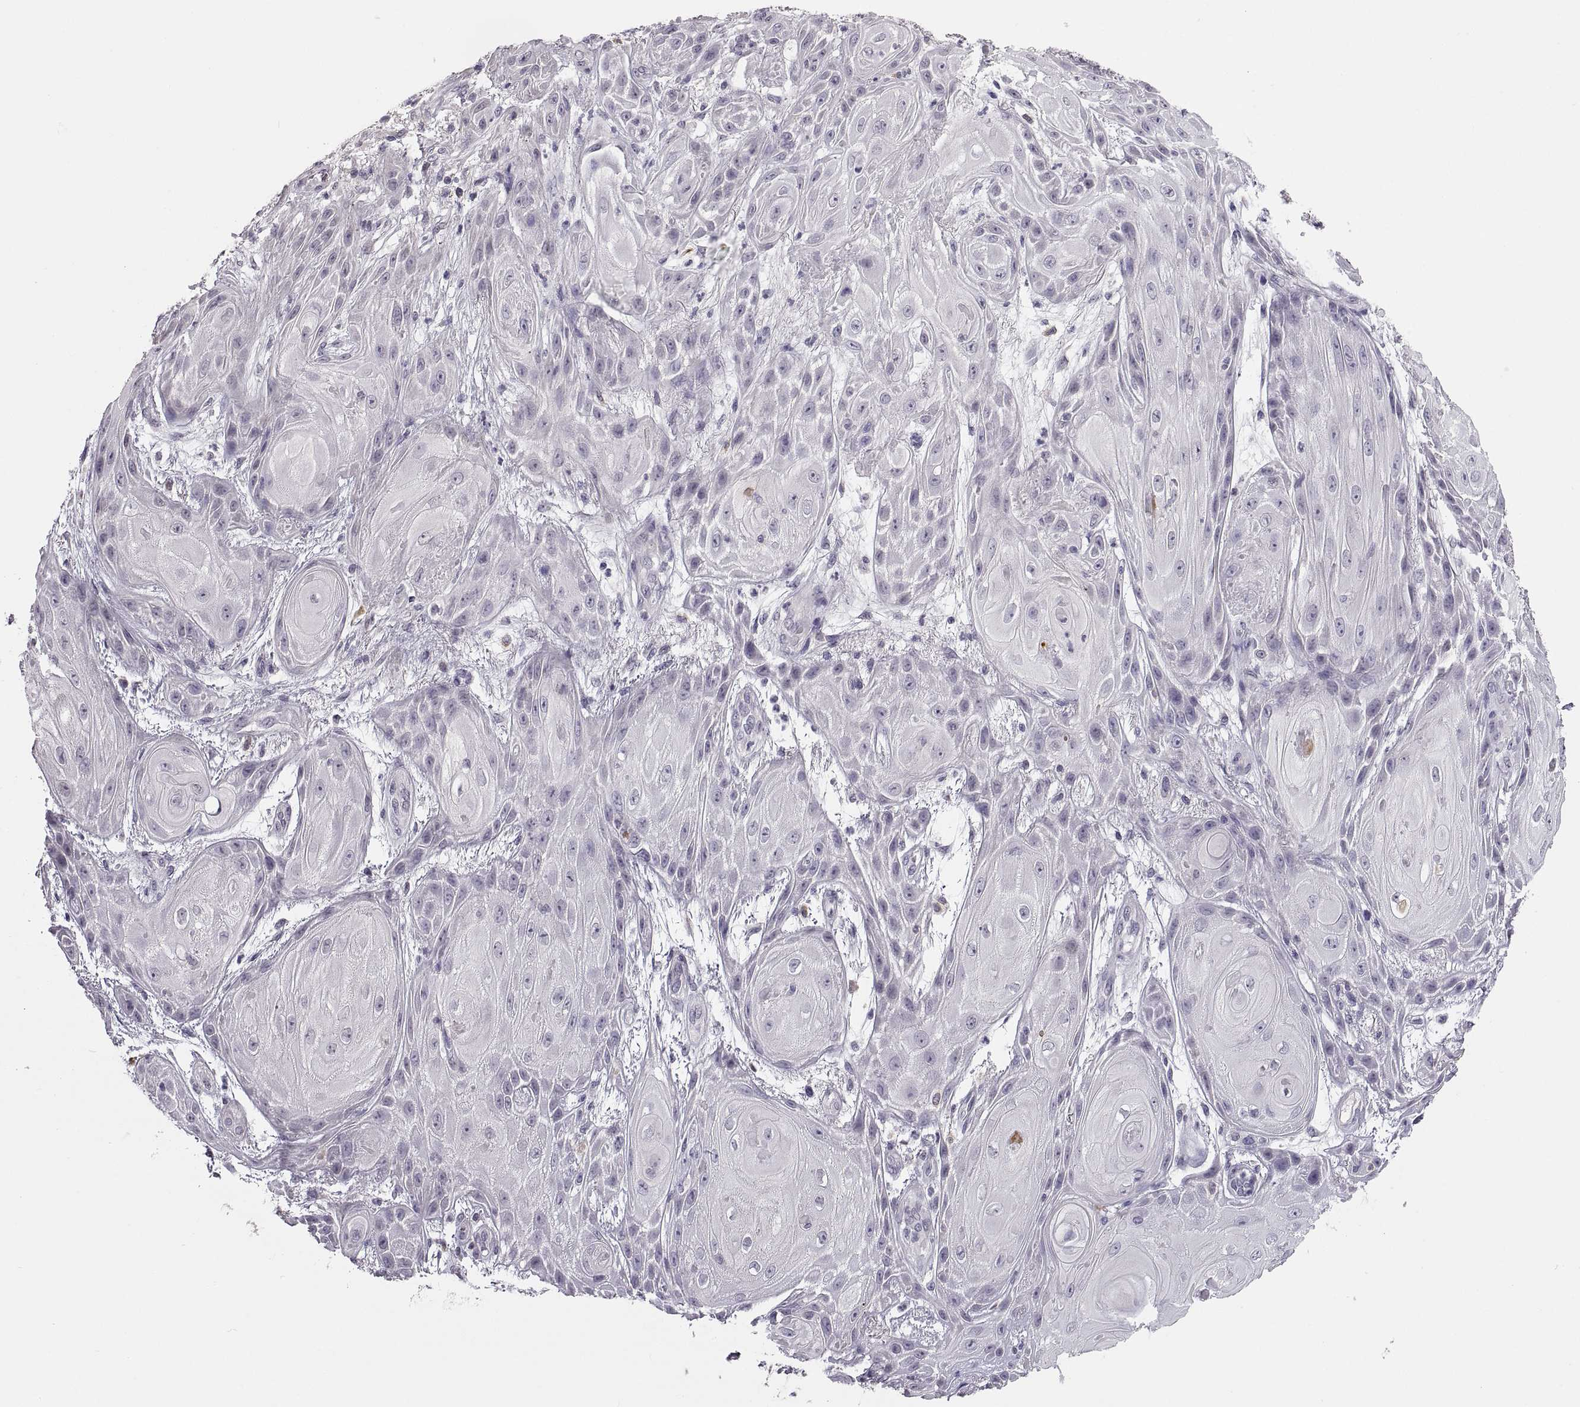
{"staining": {"intensity": "negative", "quantity": "none", "location": "none"}, "tissue": "skin cancer", "cell_type": "Tumor cells", "image_type": "cancer", "snomed": [{"axis": "morphology", "description": "Squamous cell carcinoma, NOS"}, {"axis": "topography", "description": "Skin"}], "caption": "The histopathology image reveals no significant positivity in tumor cells of skin cancer (squamous cell carcinoma). (Immunohistochemistry, brightfield microscopy, high magnification).", "gene": "MAGEB18", "patient": {"sex": "male", "age": 62}}